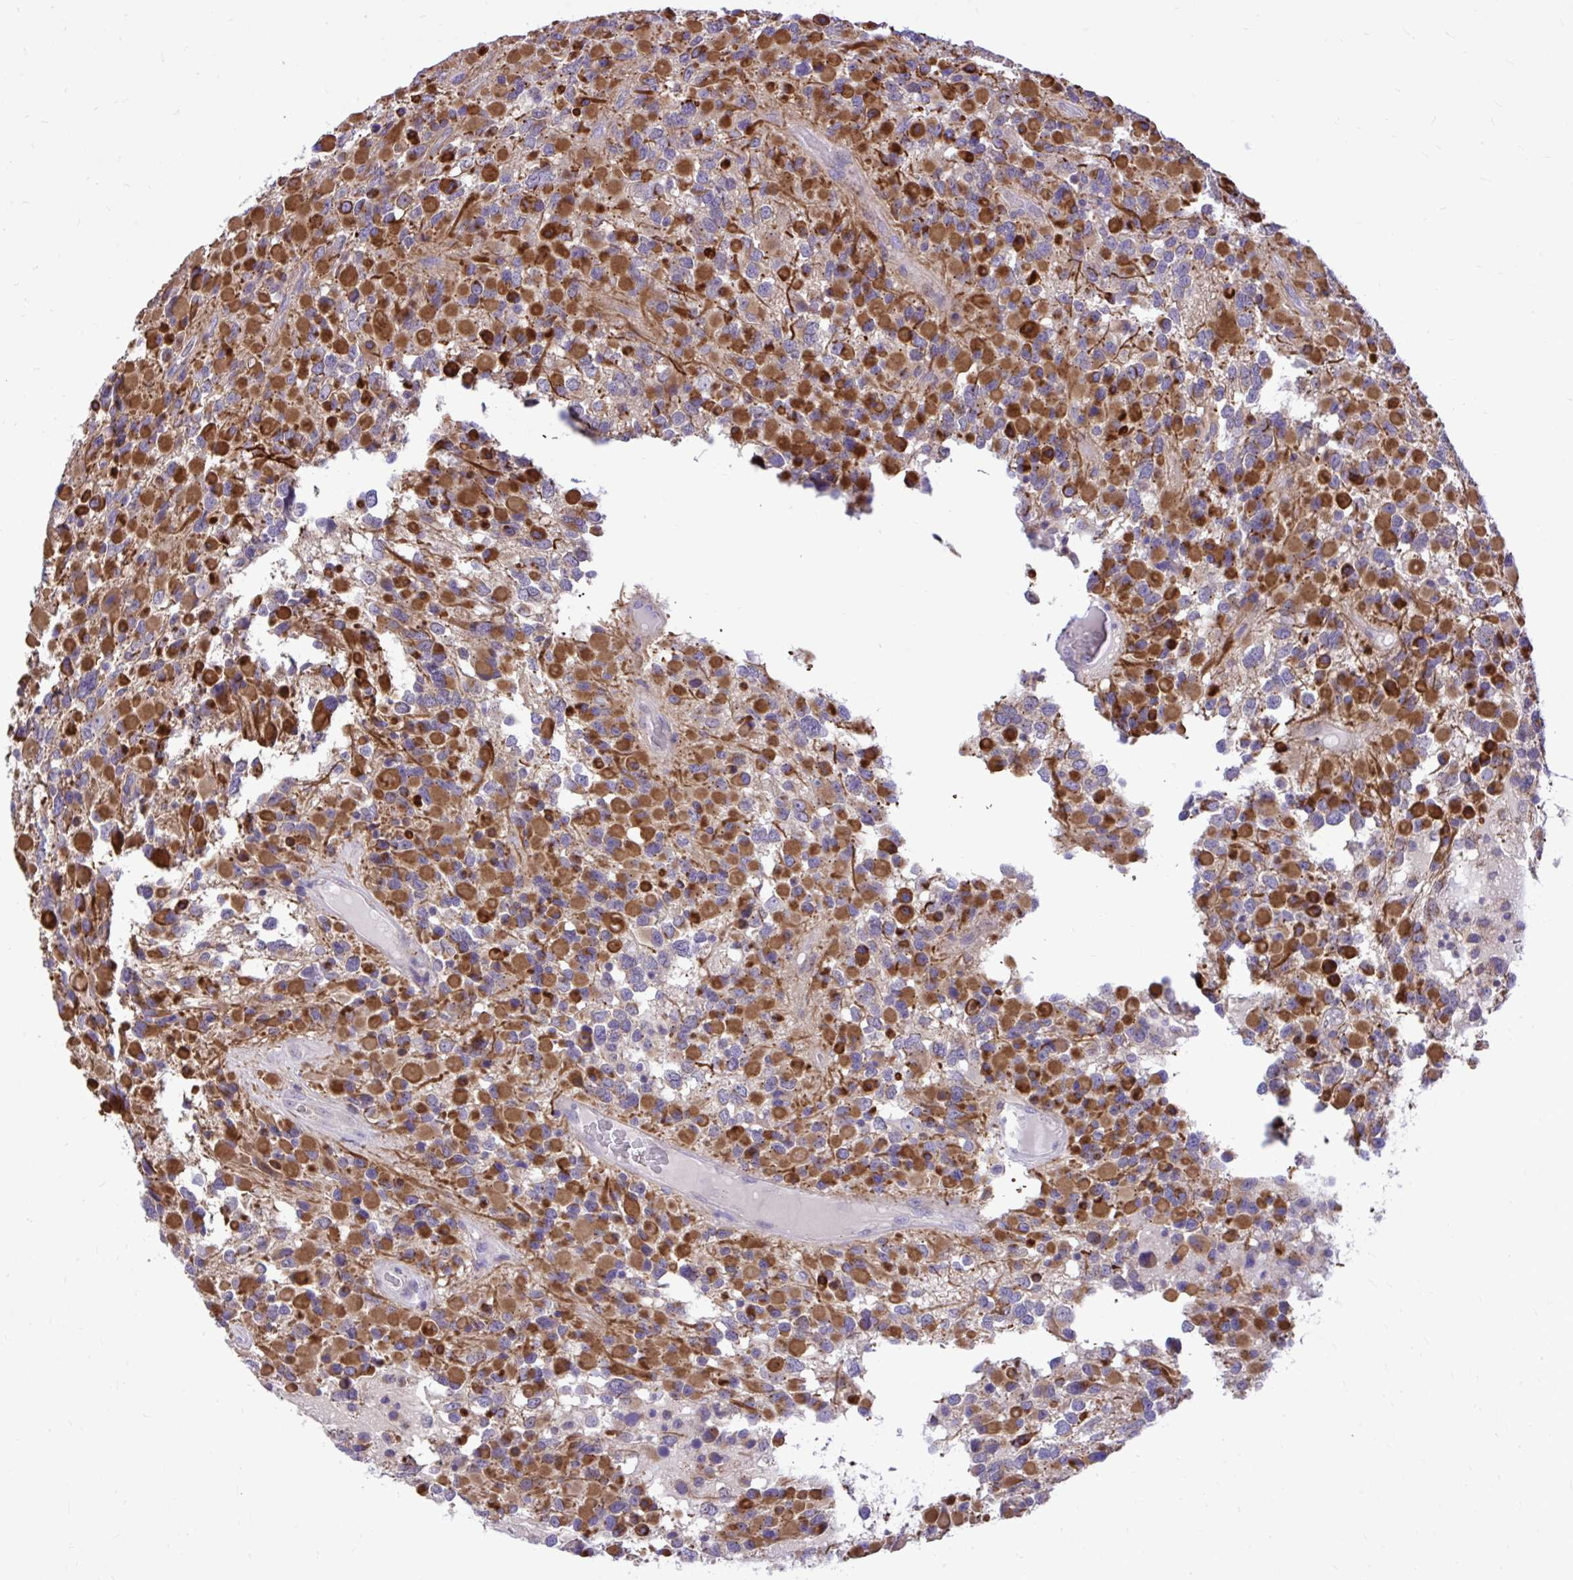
{"staining": {"intensity": "strong", "quantity": "25%-75%", "location": "cytoplasmic/membranous"}, "tissue": "glioma", "cell_type": "Tumor cells", "image_type": "cancer", "snomed": [{"axis": "morphology", "description": "Glioma, malignant, High grade"}, {"axis": "topography", "description": "Brain"}], "caption": "Approximately 25%-75% of tumor cells in malignant glioma (high-grade) demonstrate strong cytoplasmic/membranous protein expression as visualized by brown immunohistochemical staining.", "gene": "CEACAM18", "patient": {"sex": "female", "age": 40}}